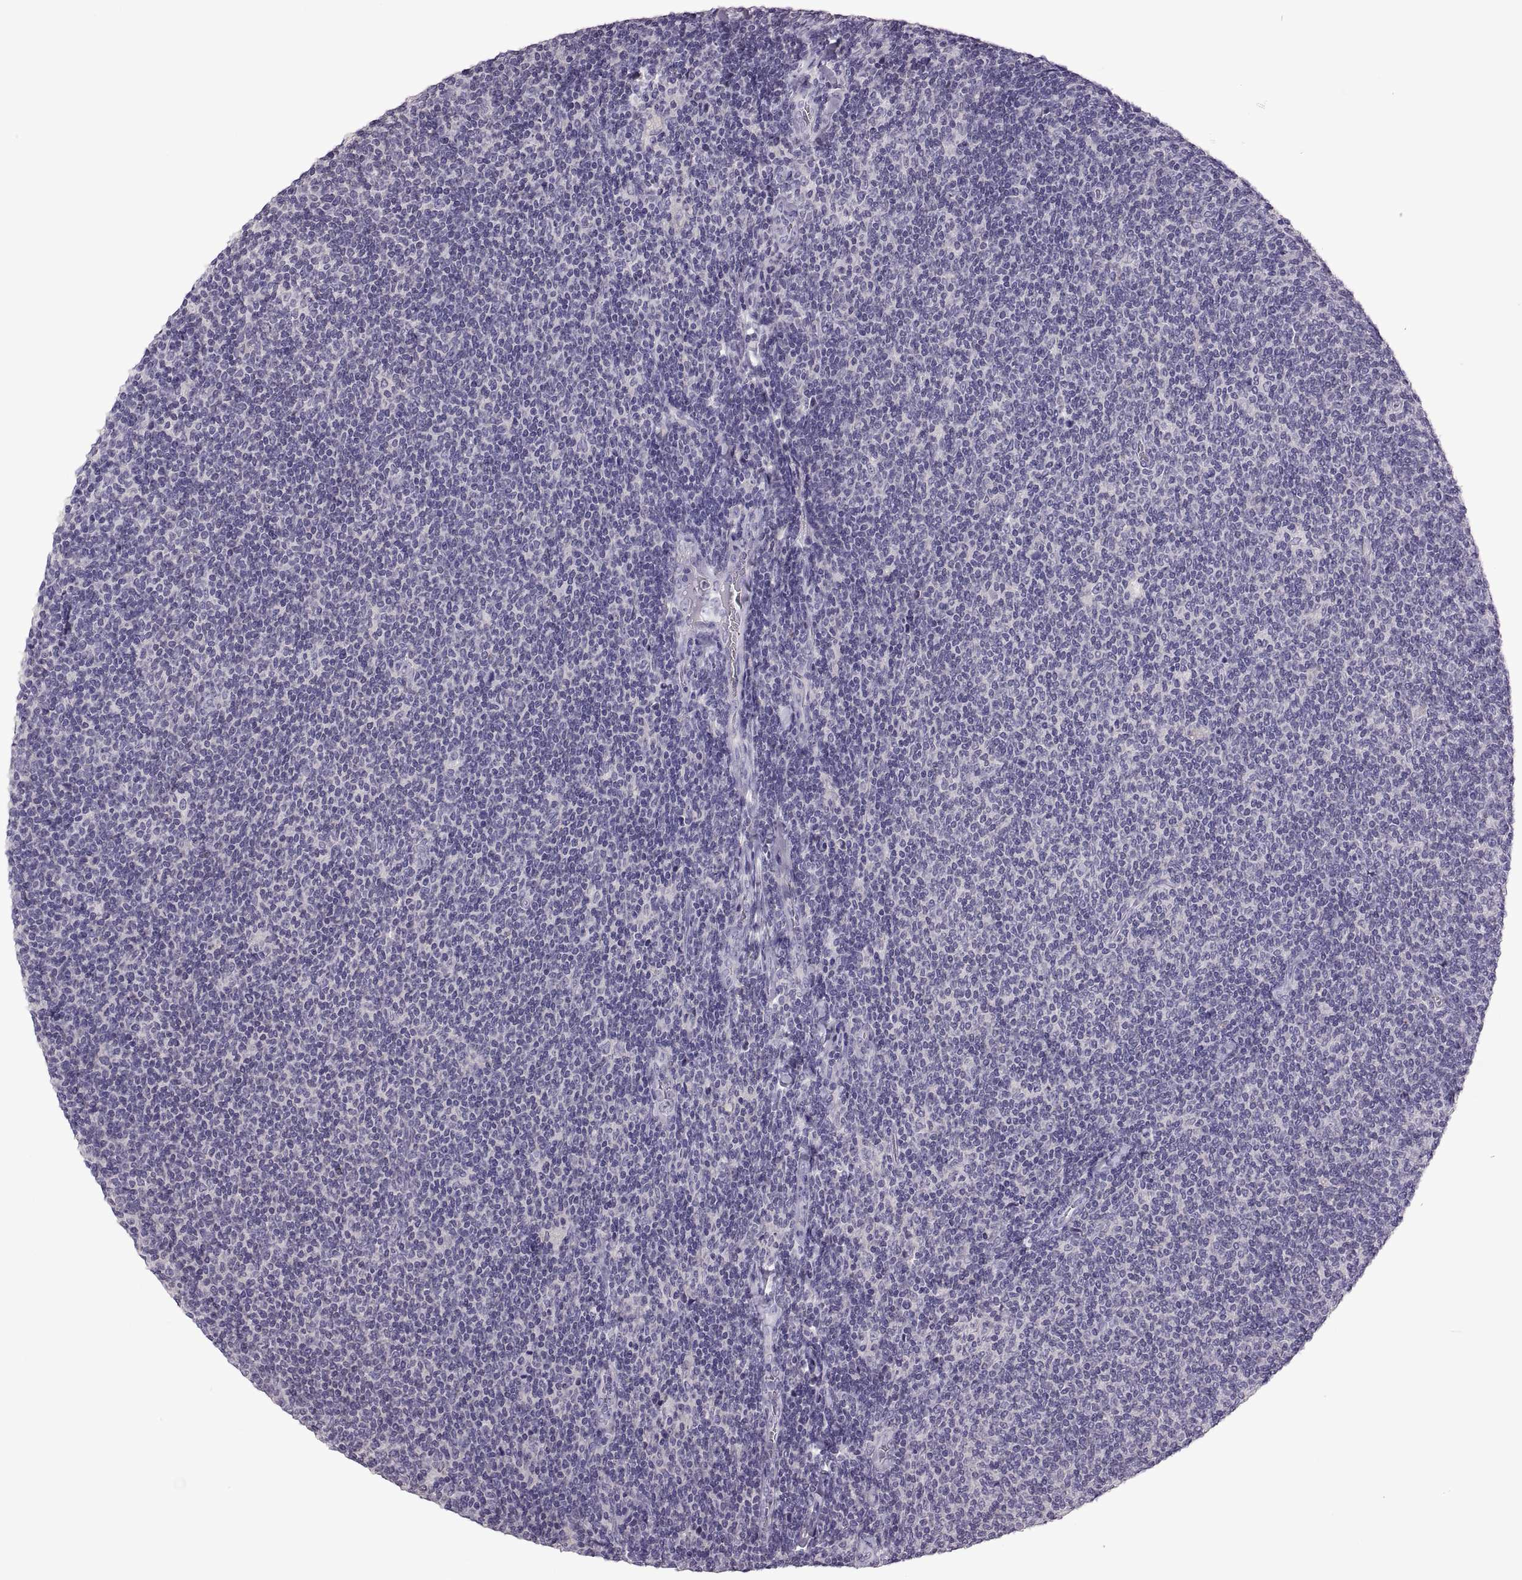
{"staining": {"intensity": "negative", "quantity": "none", "location": "none"}, "tissue": "lymphoma", "cell_type": "Tumor cells", "image_type": "cancer", "snomed": [{"axis": "morphology", "description": "Malignant lymphoma, non-Hodgkin's type, Low grade"}, {"axis": "topography", "description": "Lymph node"}], "caption": "There is no significant expression in tumor cells of lymphoma. Nuclei are stained in blue.", "gene": "TBX19", "patient": {"sex": "male", "age": 52}}